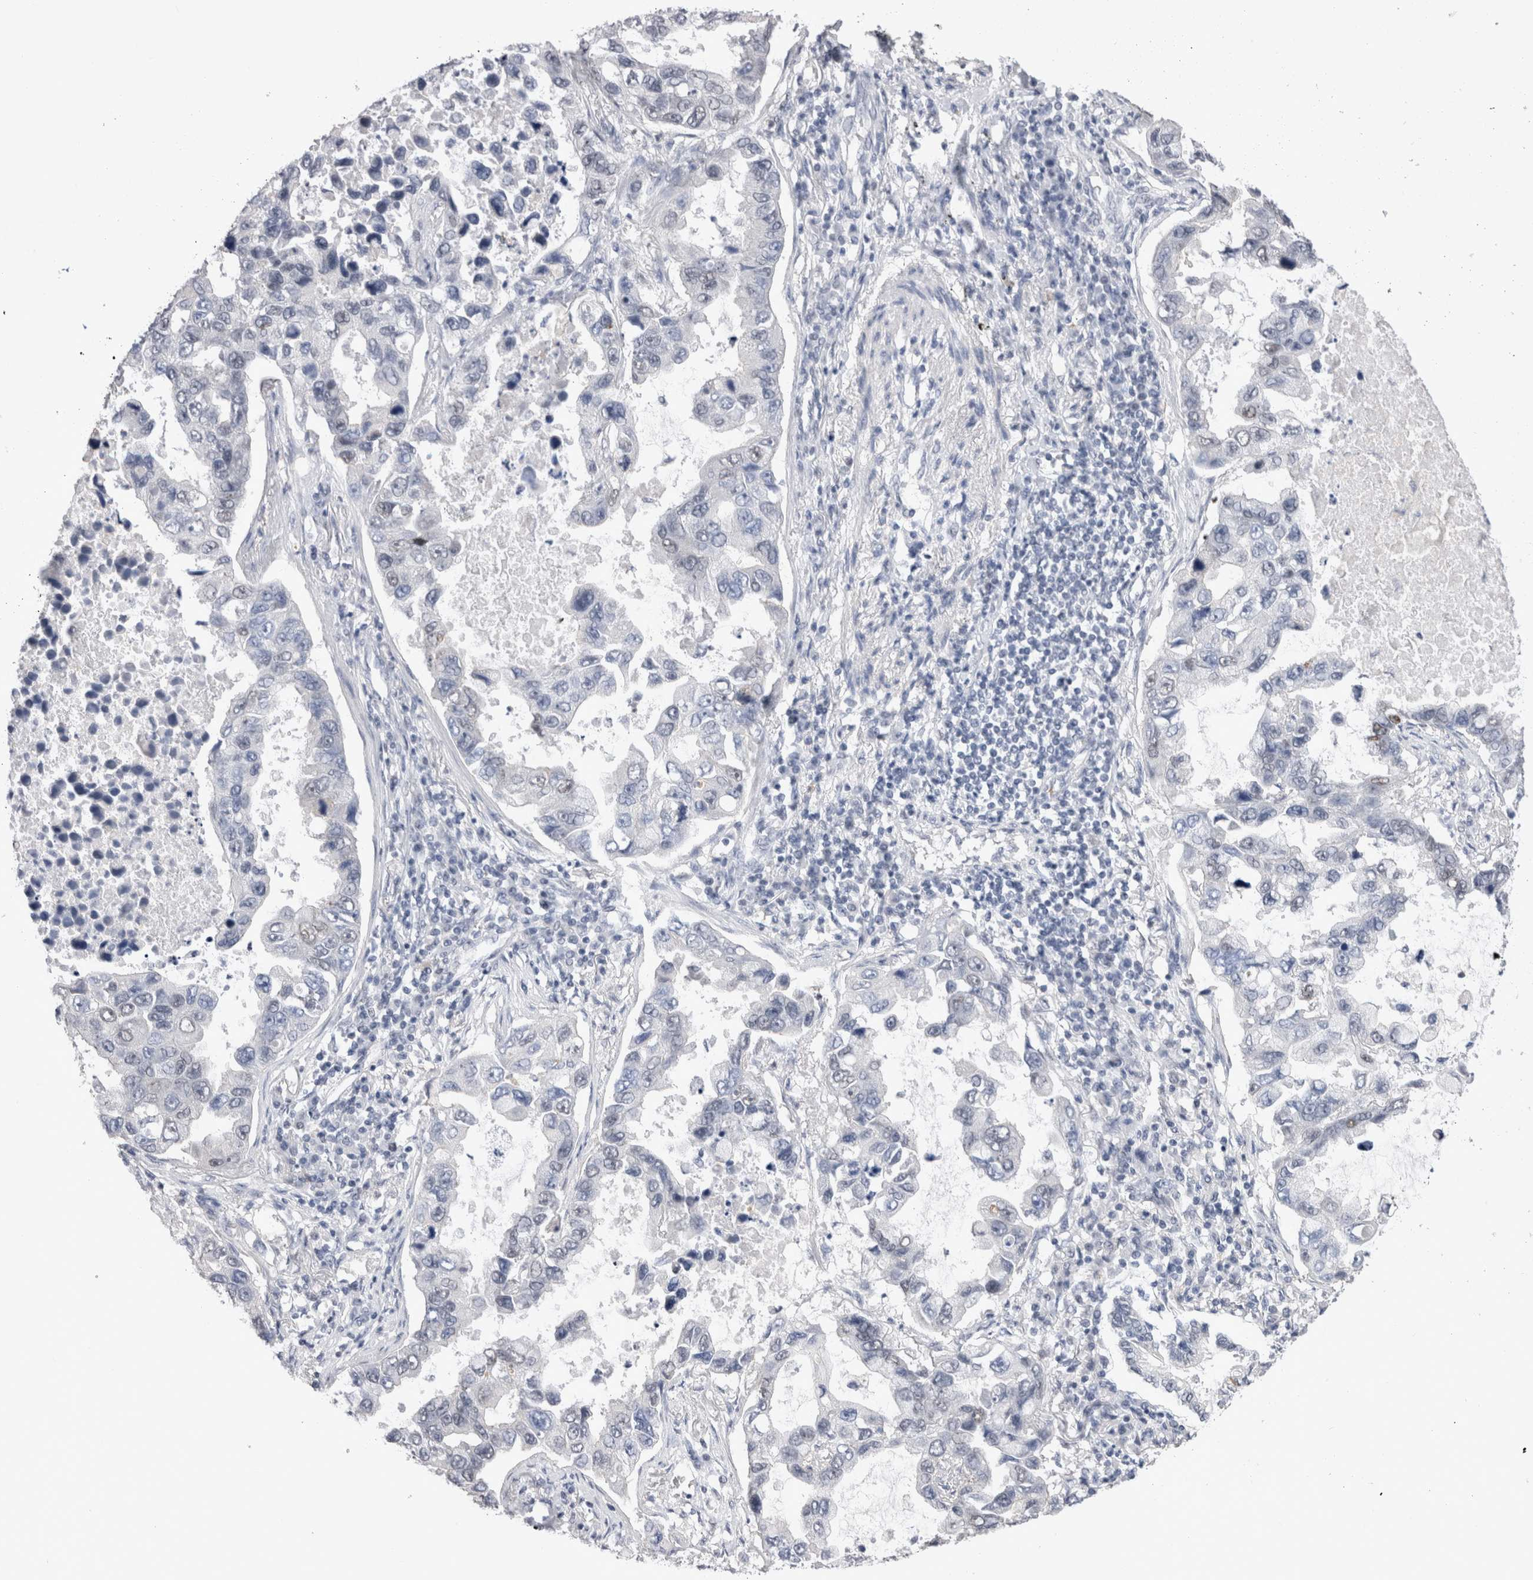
{"staining": {"intensity": "negative", "quantity": "none", "location": "none"}, "tissue": "lung cancer", "cell_type": "Tumor cells", "image_type": "cancer", "snomed": [{"axis": "morphology", "description": "Adenocarcinoma, NOS"}, {"axis": "topography", "description": "Lung"}], "caption": "Tumor cells show no significant positivity in lung cancer.", "gene": "RBM6", "patient": {"sex": "male", "age": 64}}